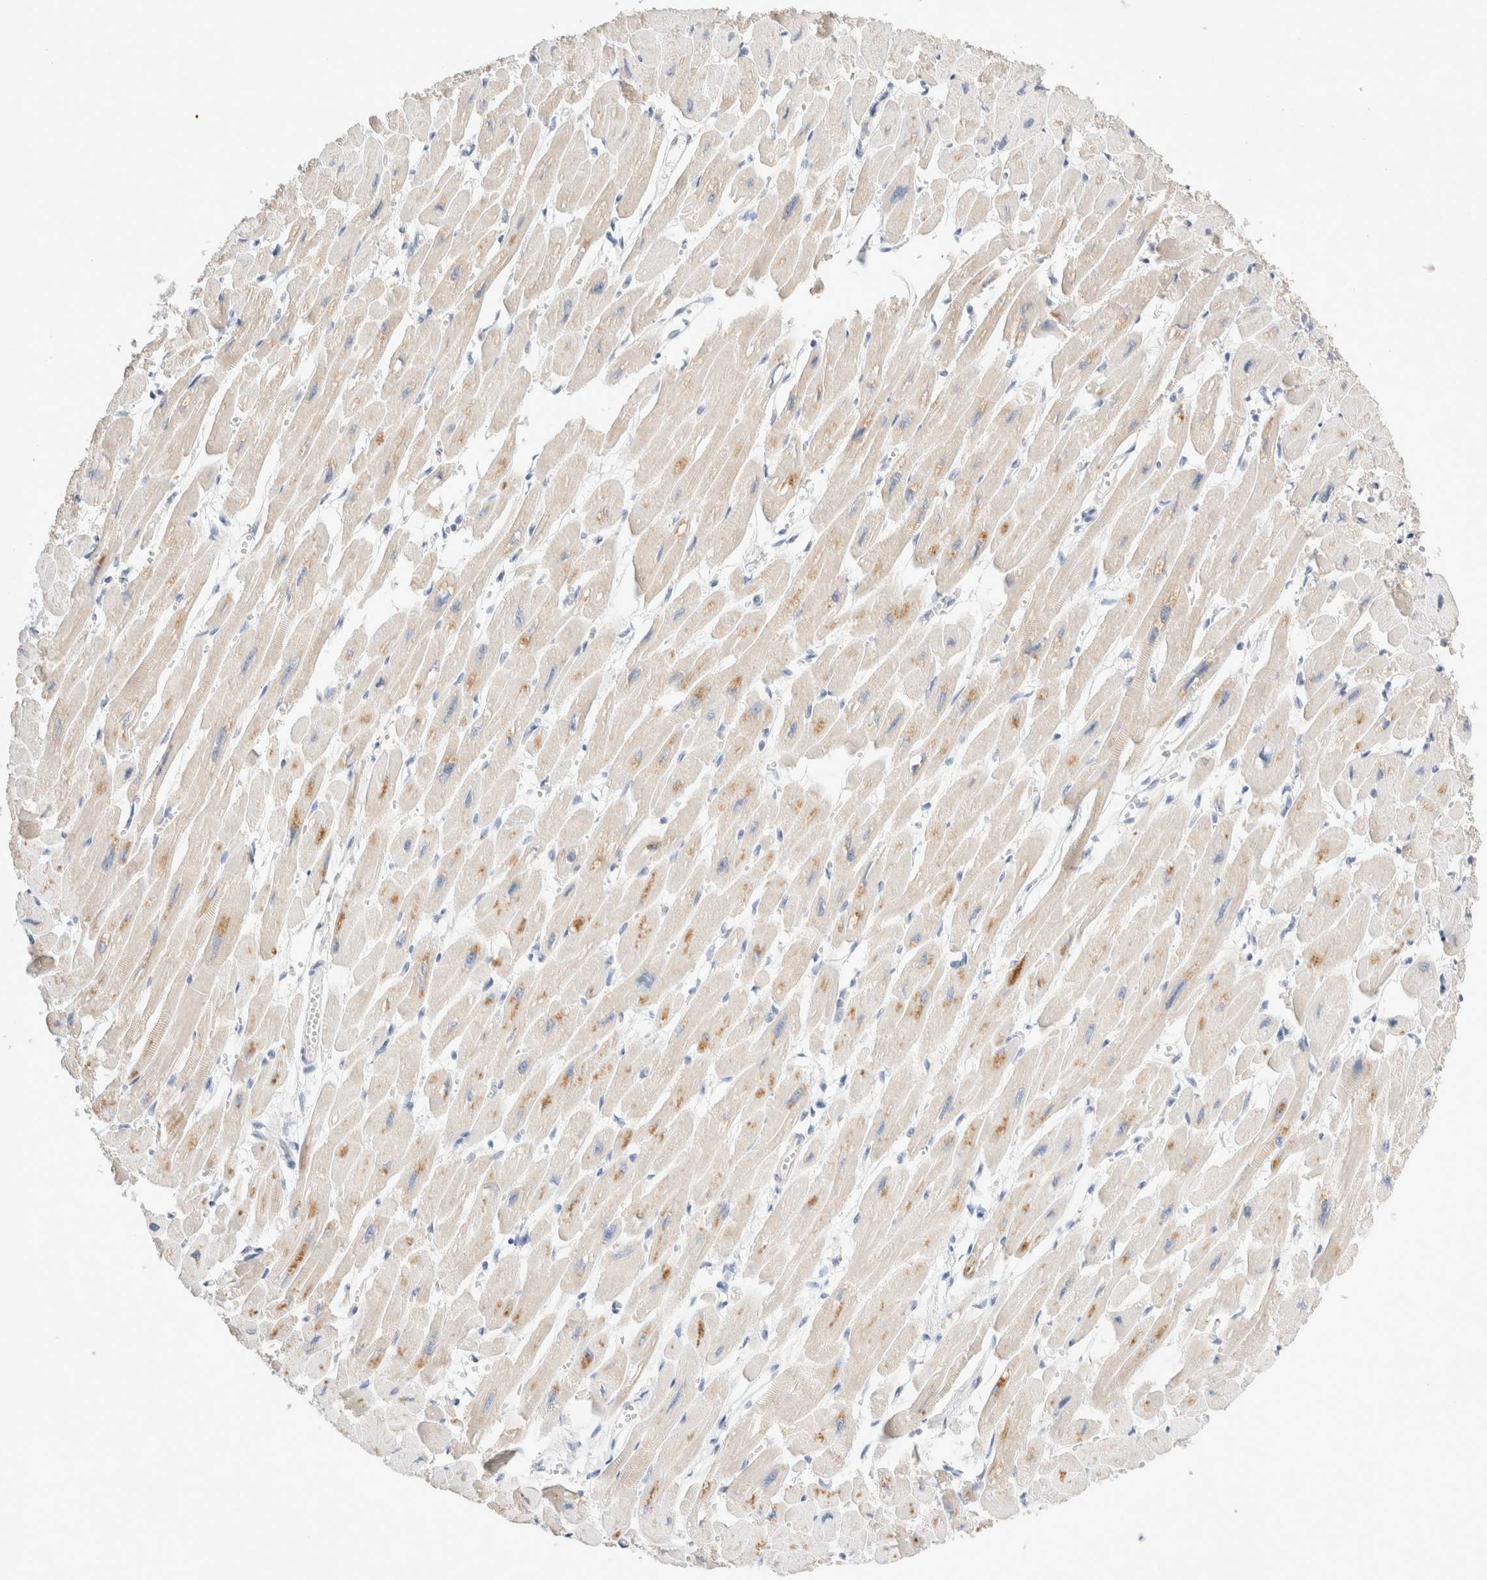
{"staining": {"intensity": "moderate", "quantity": "<25%", "location": "cytoplasmic/membranous"}, "tissue": "heart muscle", "cell_type": "Cardiomyocytes", "image_type": "normal", "snomed": [{"axis": "morphology", "description": "Normal tissue, NOS"}, {"axis": "topography", "description": "Heart"}], "caption": "DAB immunohistochemical staining of benign heart muscle demonstrates moderate cytoplasmic/membranous protein expression in approximately <25% of cardiomyocytes.", "gene": "SPATA20", "patient": {"sex": "female", "age": 54}}